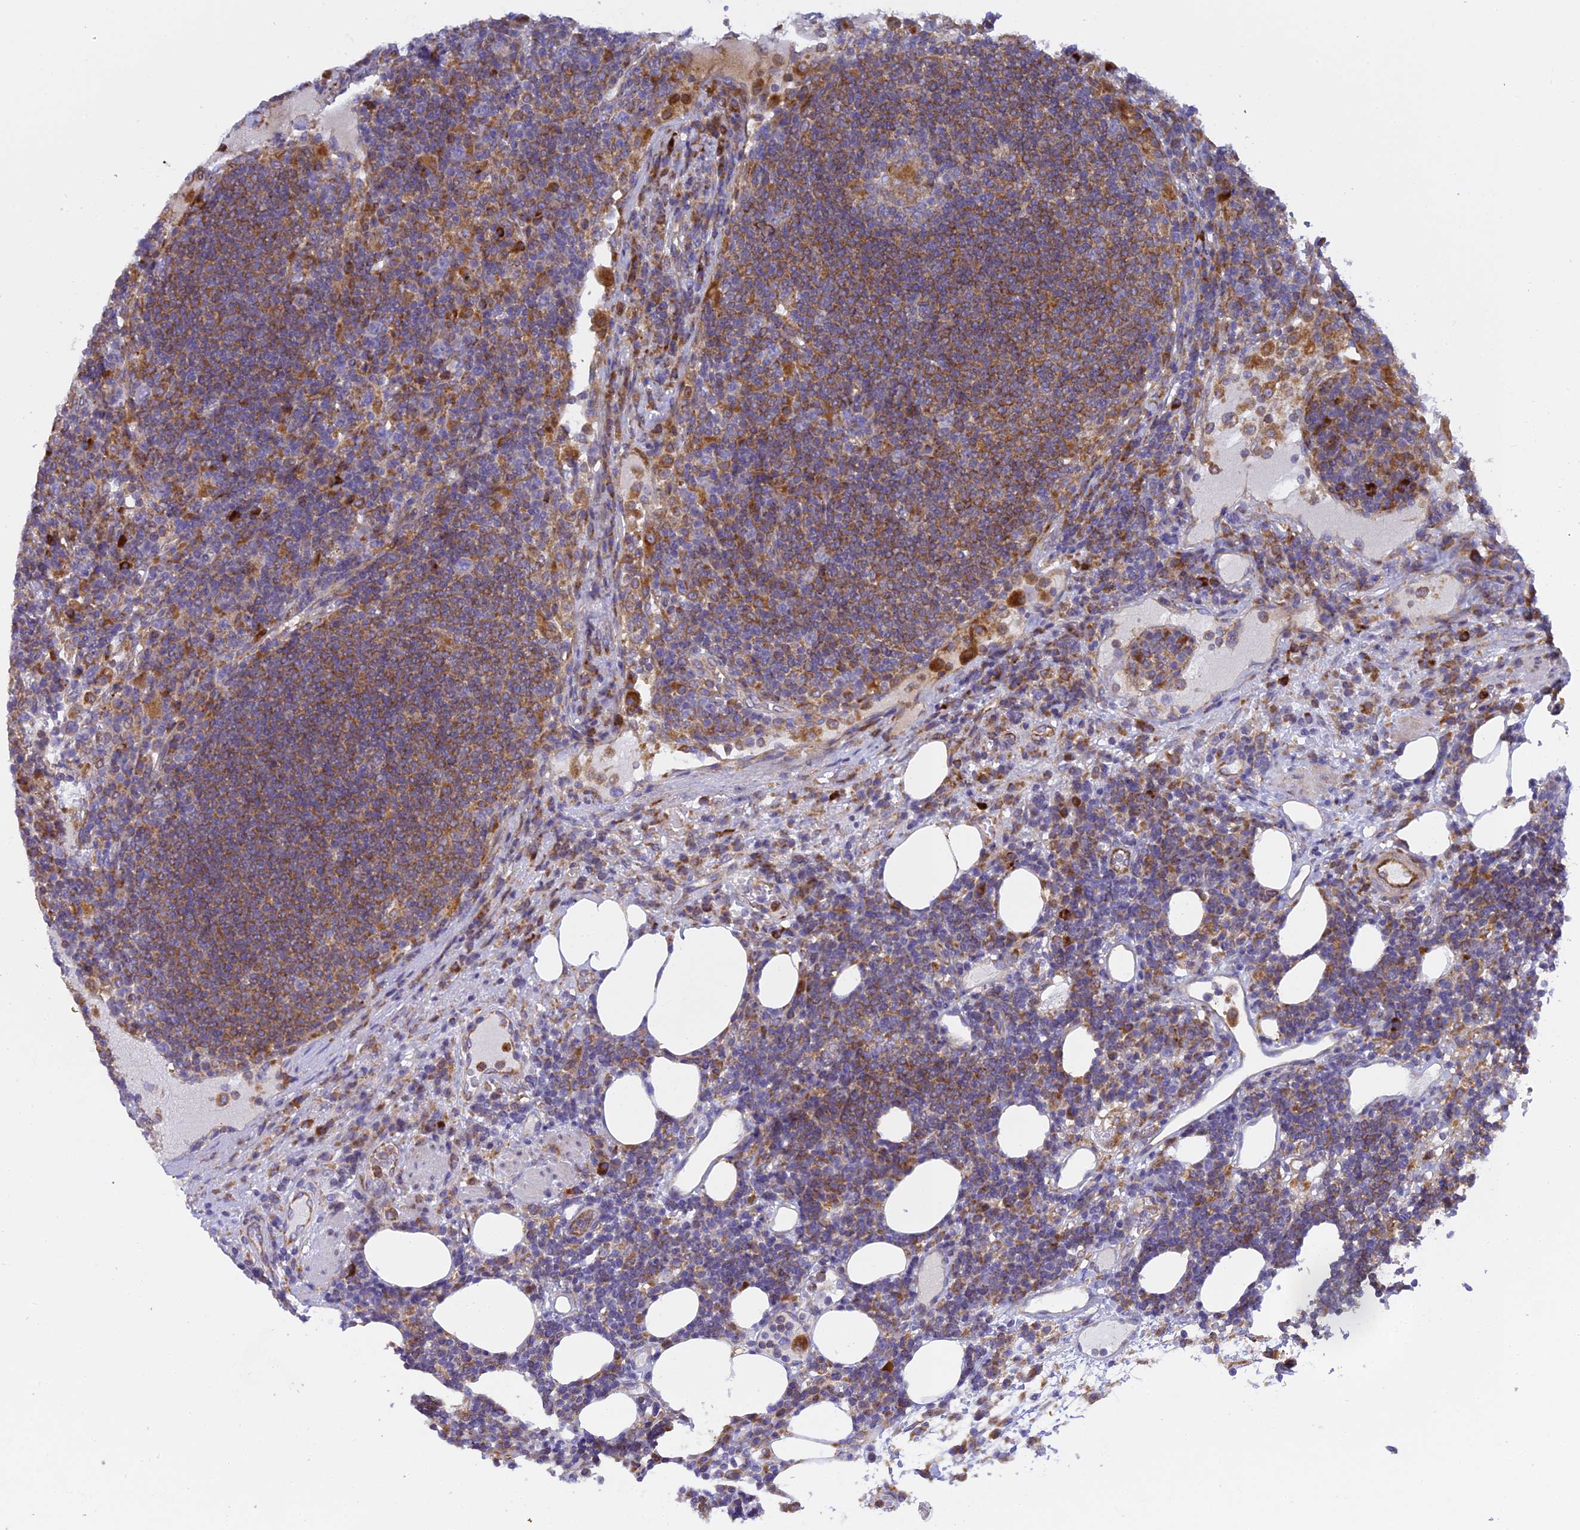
{"staining": {"intensity": "moderate", "quantity": "<25%", "location": "cytoplasmic/membranous"}, "tissue": "lymph node", "cell_type": "Germinal center cells", "image_type": "normal", "snomed": [{"axis": "morphology", "description": "Normal tissue, NOS"}, {"axis": "topography", "description": "Lymph node"}], "caption": "This micrograph shows immunohistochemistry staining of benign human lymph node, with low moderate cytoplasmic/membranous expression in about <25% of germinal center cells.", "gene": "CLCN7", "patient": {"sex": "female", "age": 53}}